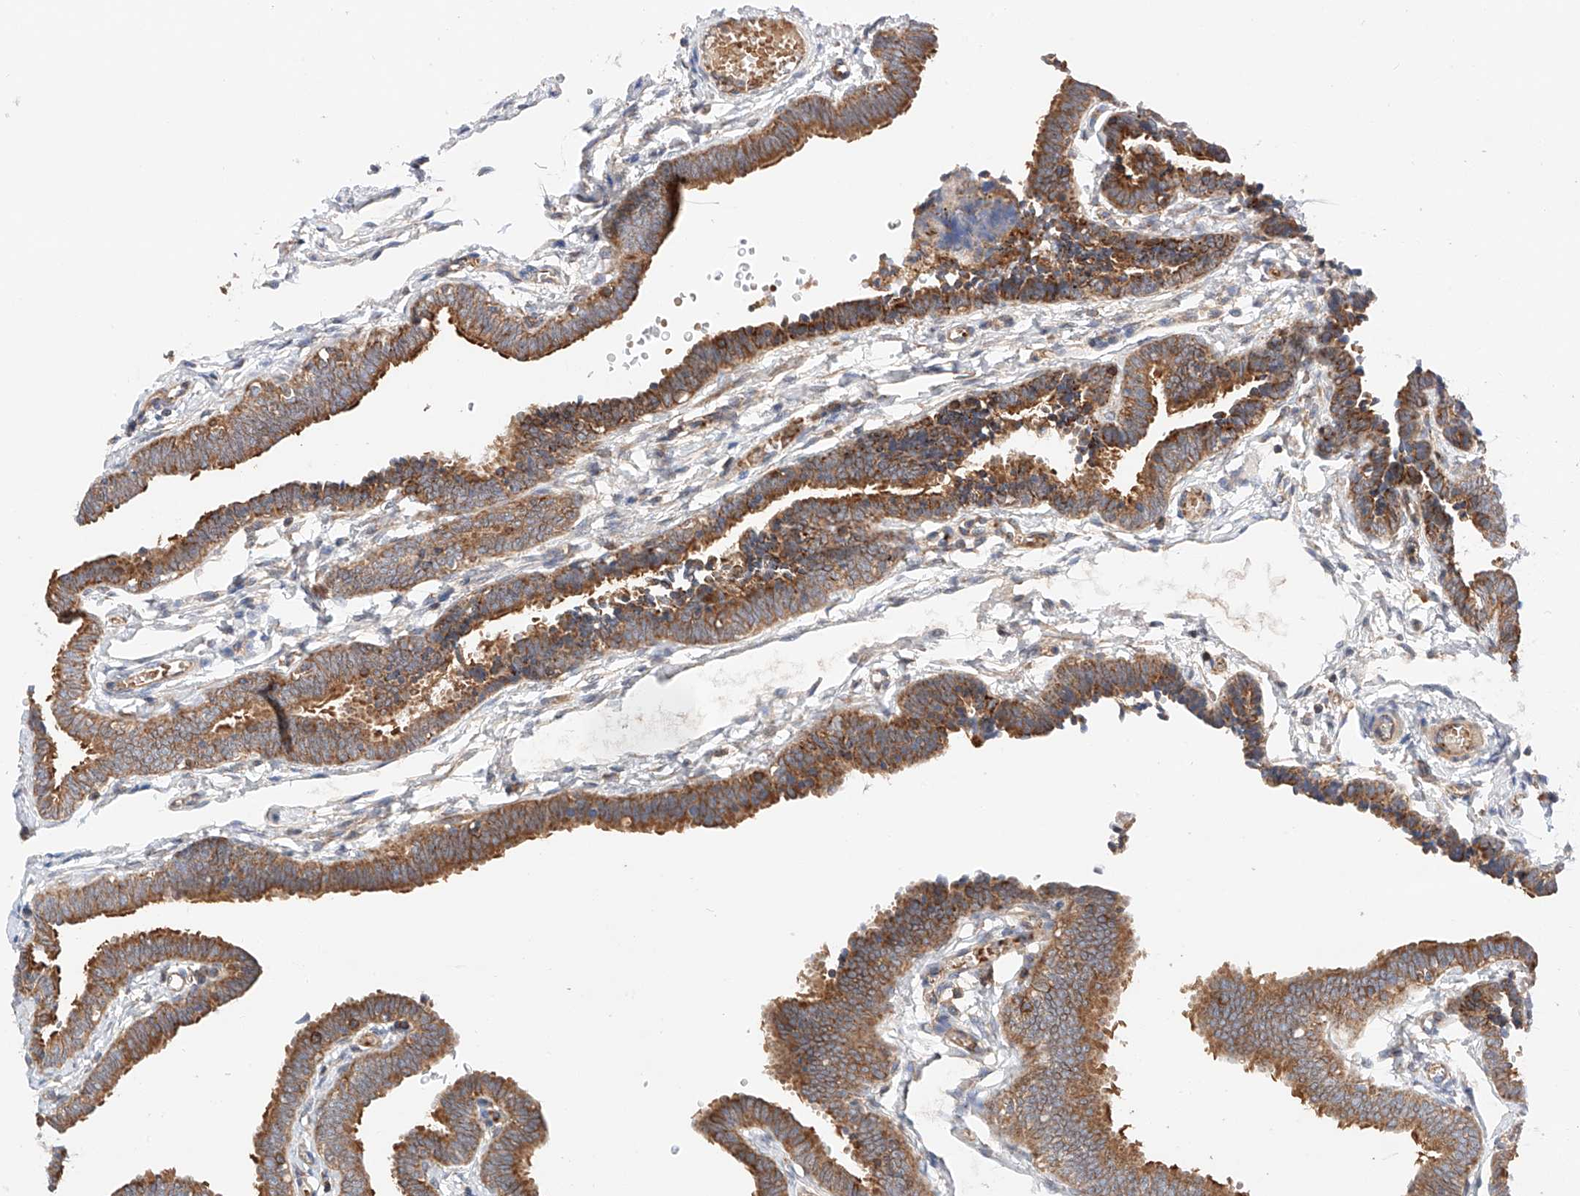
{"staining": {"intensity": "strong", "quantity": ">75%", "location": "cytoplasmic/membranous"}, "tissue": "fallopian tube", "cell_type": "Glandular cells", "image_type": "normal", "snomed": [{"axis": "morphology", "description": "Normal tissue, NOS"}, {"axis": "topography", "description": "Fallopian tube"}, {"axis": "topography", "description": "Ovary"}], "caption": "A brown stain shows strong cytoplasmic/membranous positivity of a protein in glandular cells of normal fallopian tube. Using DAB (3,3'-diaminobenzidine) (brown) and hematoxylin (blue) stains, captured at high magnification using brightfield microscopy.", "gene": "NR1D1", "patient": {"sex": "female", "age": 23}}